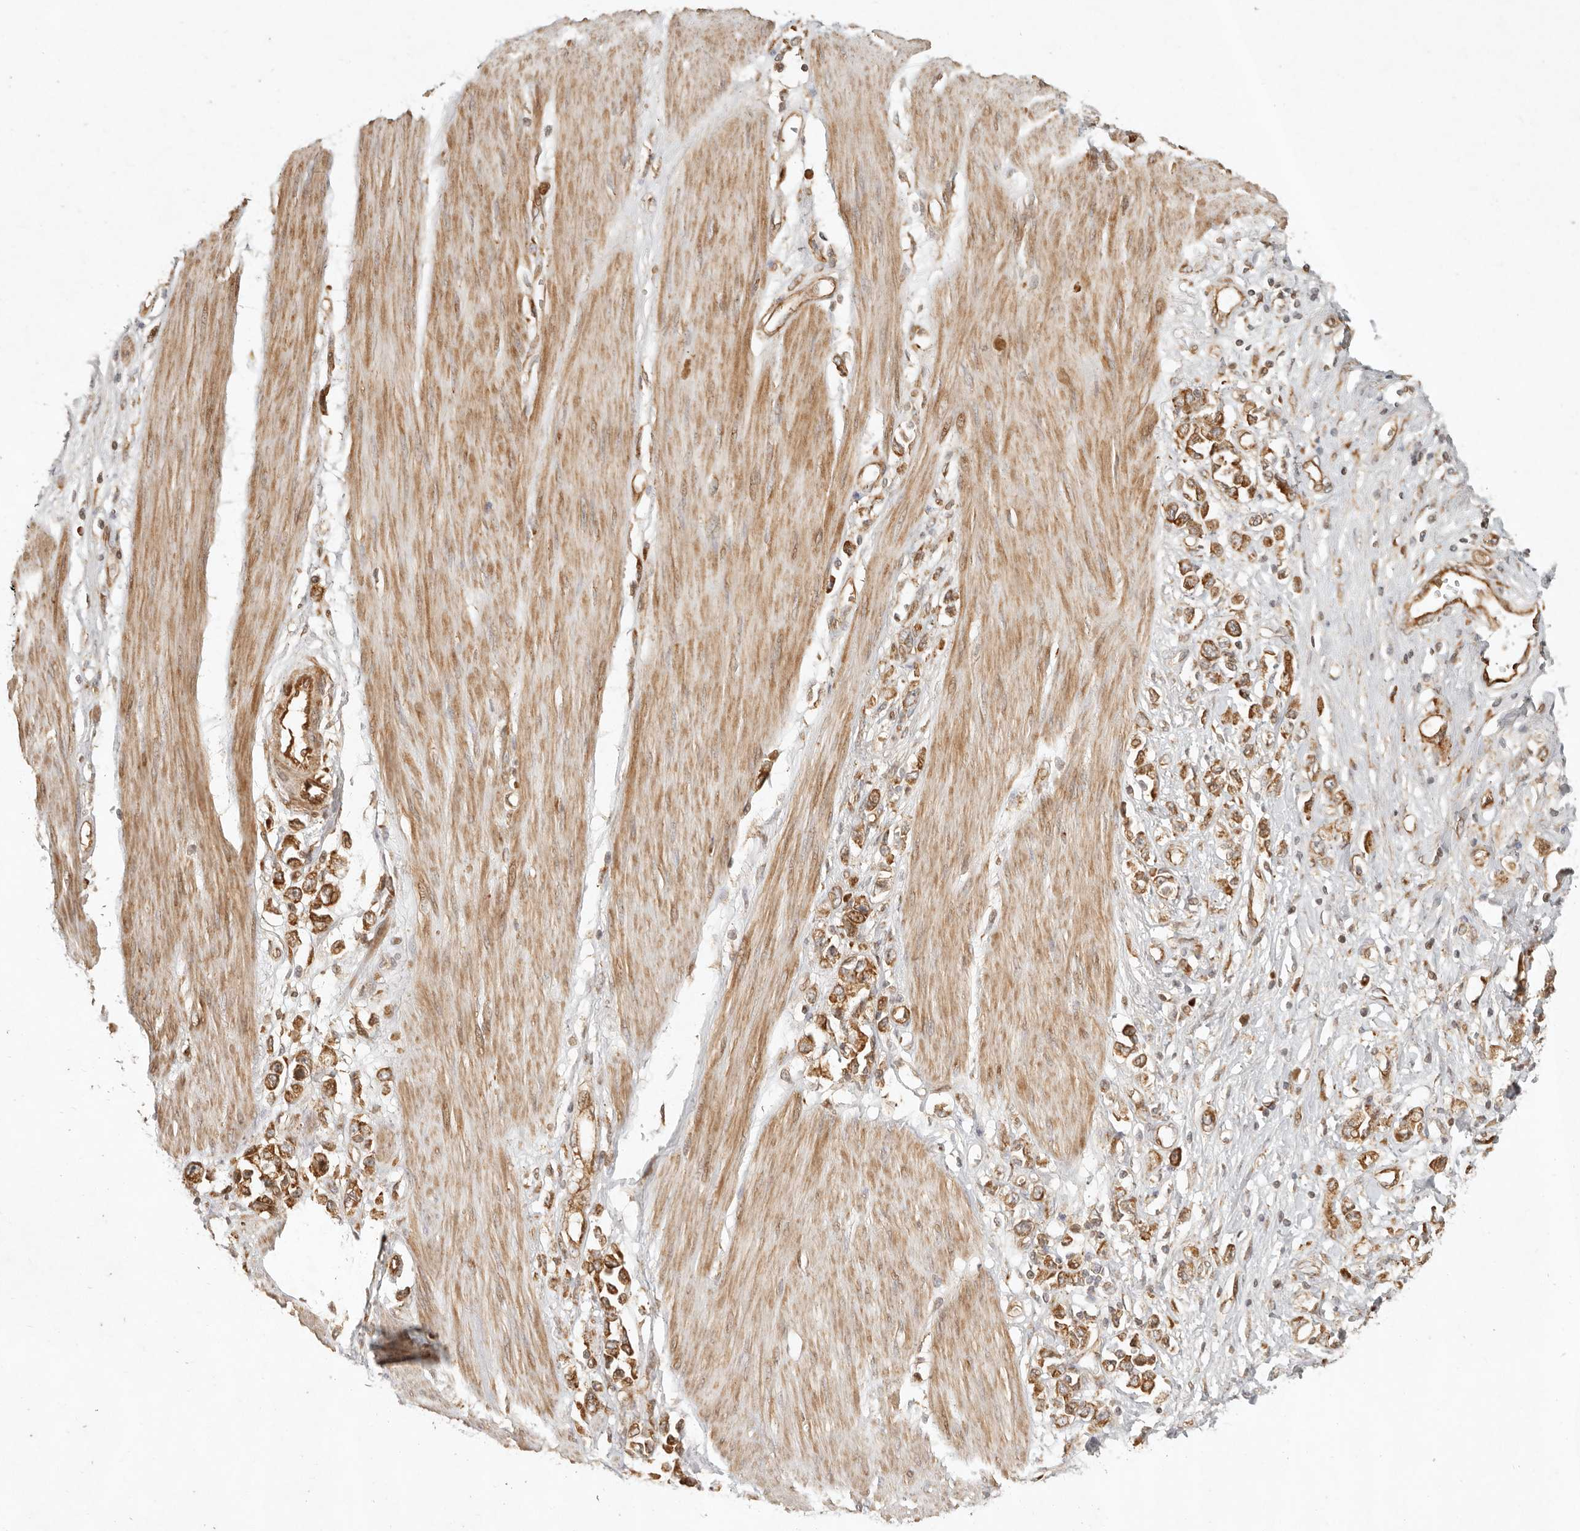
{"staining": {"intensity": "moderate", "quantity": ">75%", "location": "cytoplasmic/membranous"}, "tissue": "stomach cancer", "cell_type": "Tumor cells", "image_type": "cancer", "snomed": [{"axis": "morphology", "description": "Adenocarcinoma, NOS"}, {"axis": "topography", "description": "Stomach"}], "caption": "Approximately >75% of tumor cells in adenocarcinoma (stomach) demonstrate moderate cytoplasmic/membranous protein expression as visualized by brown immunohistochemical staining.", "gene": "KLHL38", "patient": {"sex": "female", "age": 76}}